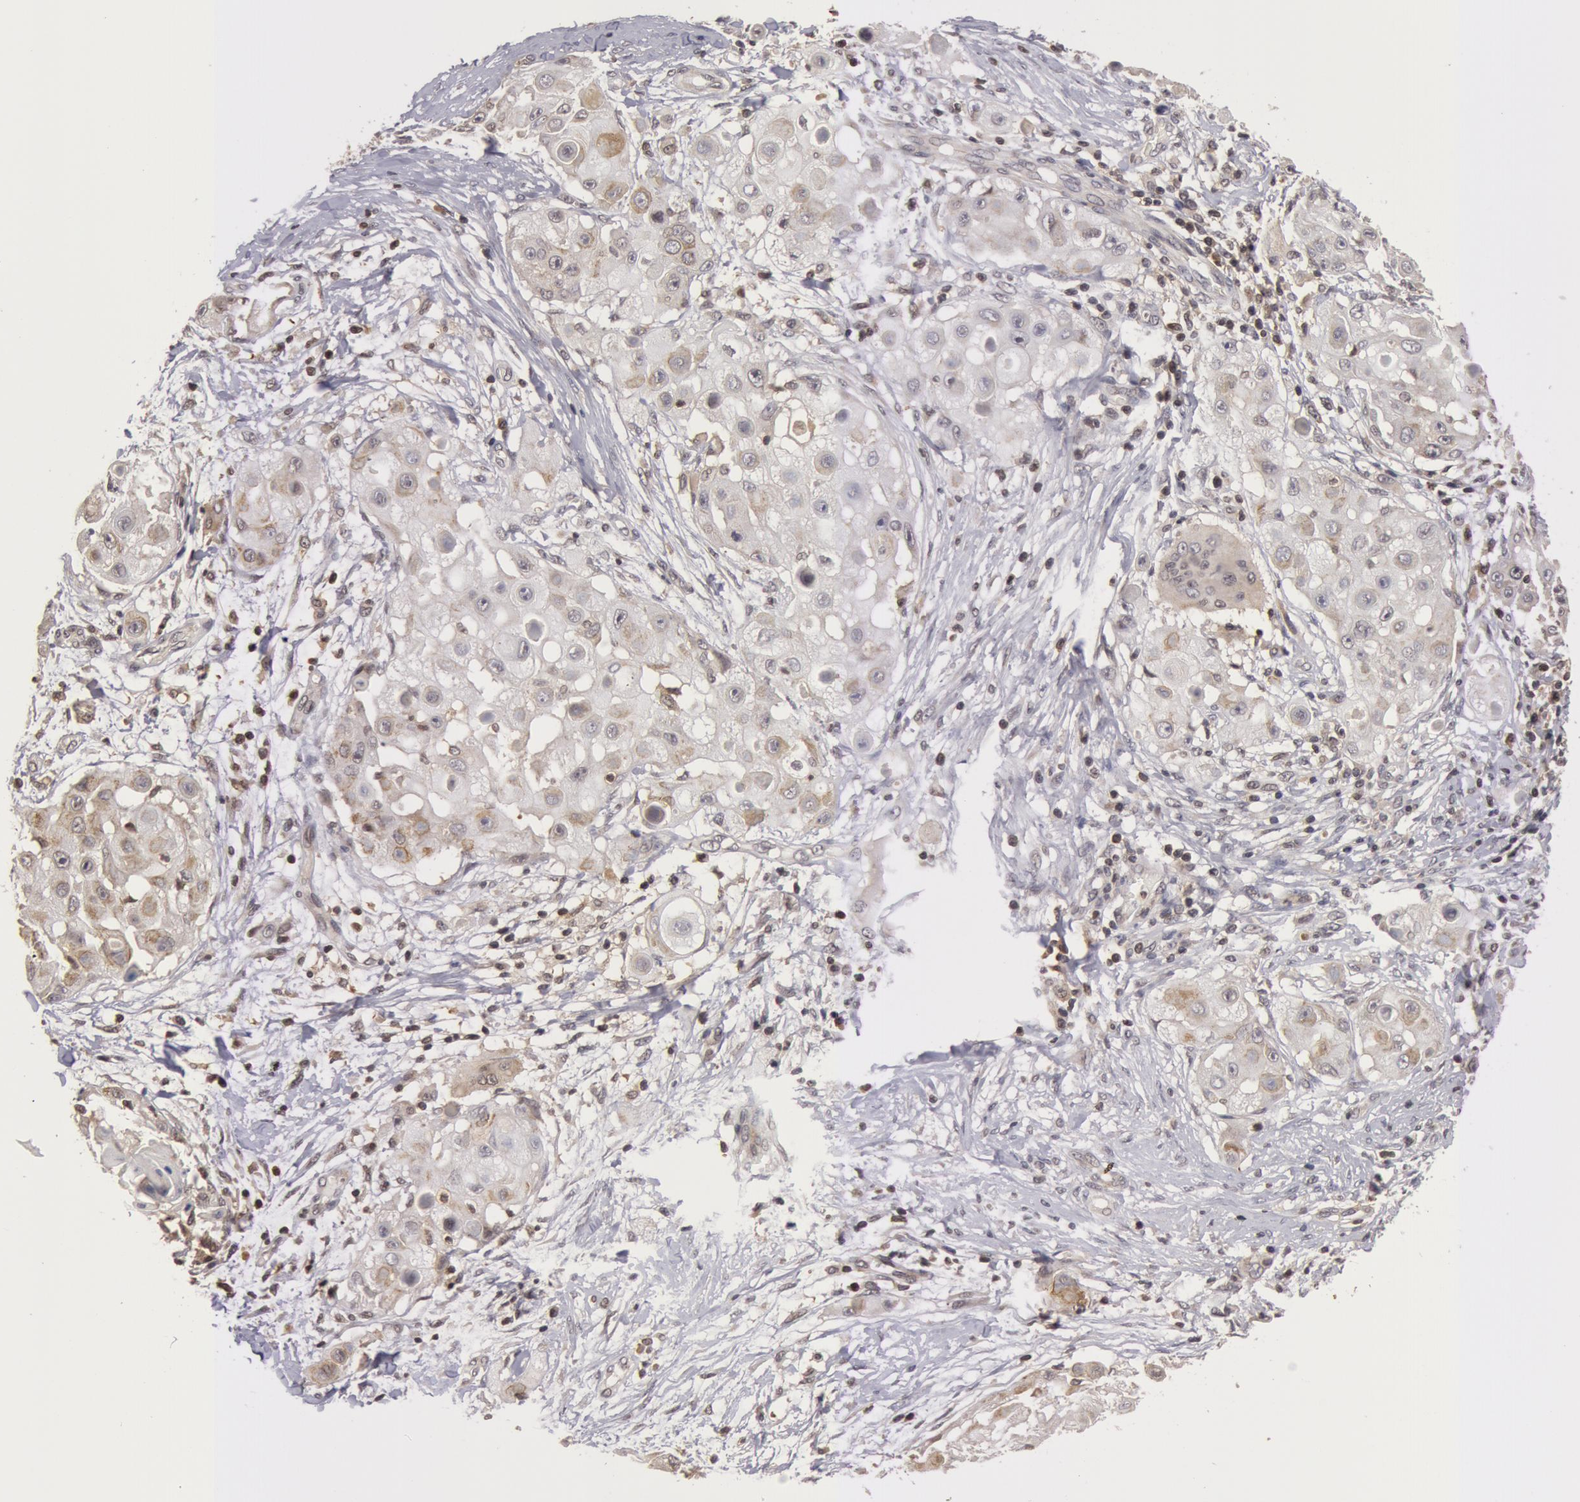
{"staining": {"intensity": "weak", "quantity": "<25%", "location": "cytoplasmic/membranous"}, "tissue": "skin cancer", "cell_type": "Tumor cells", "image_type": "cancer", "snomed": [{"axis": "morphology", "description": "Squamous cell carcinoma, NOS"}, {"axis": "topography", "description": "Skin"}], "caption": "Tumor cells are negative for protein expression in human squamous cell carcinoma (skin). (Brightfield microscopy of DAB (3,3'-diaminobenzidine) immunohistochemistry at high magnification).", "gene": "ZNF350", "patient": {"sex": "female", "age": 57}}